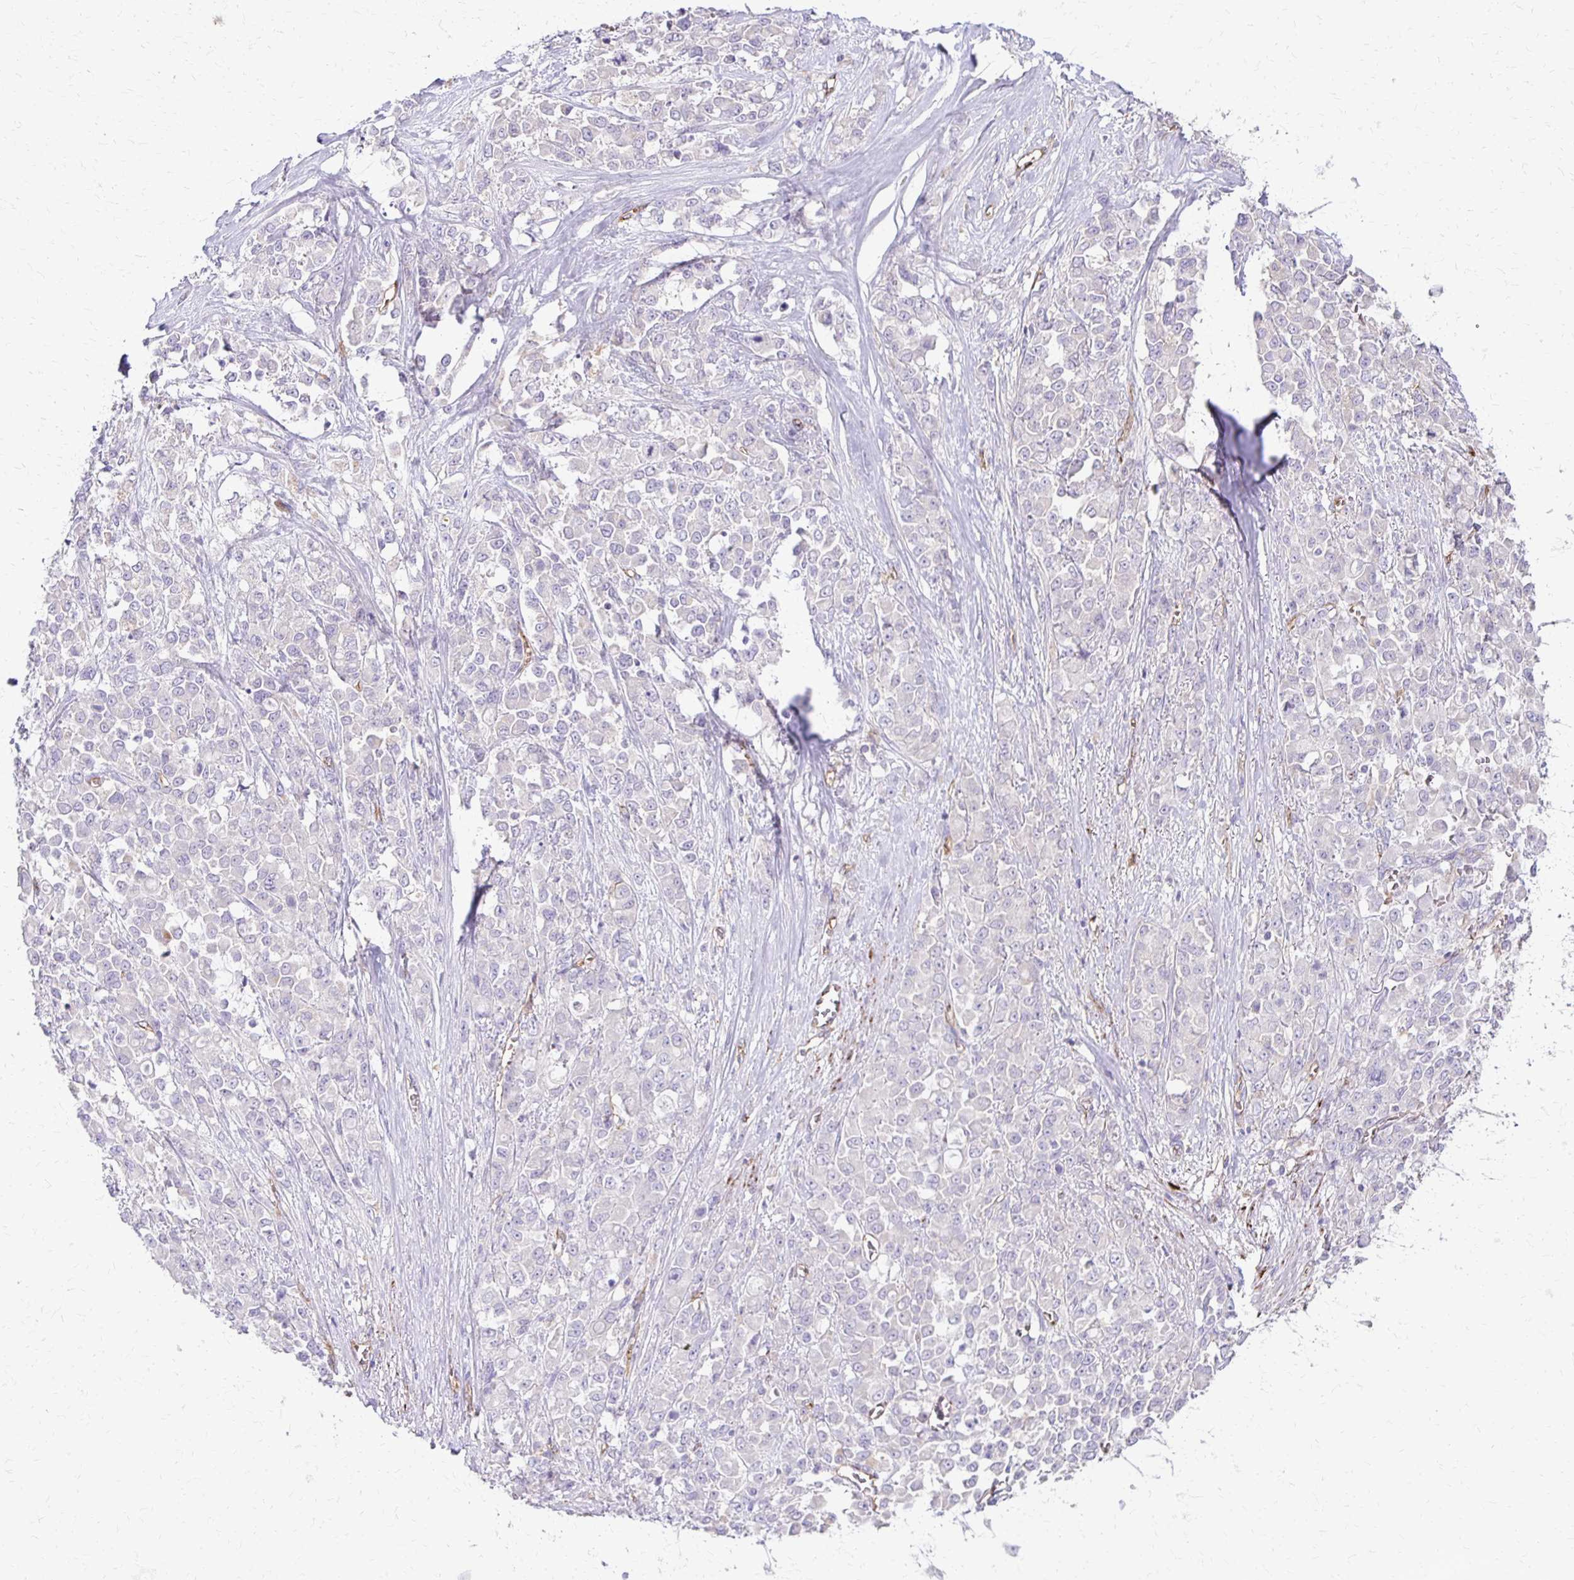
{"staining": {"intensity": "negative", "quantity": "none", "location": "none"}, "tissue": "stomach cancer", "cell_type": "Tumor cells", "image_type": "cancer", "snomed": [{"axis": "morphology", "description": "Adenocarcinoma, NOS"}, {"axis": "topography", "description": "Stomach"}], "caption": "IHC micrograph of human adenocarcinoma (stomach) stained for a protein (brown), which reveals no staining in tumor cells. (Stains: DAB (3,3'-diaminobenzidine) immunohistochemistry with hematoxylin counter stain, Microscopy: brightfield microscopy at high magnification).", "gene": "TTYH1", "patient": {"sex": "female", "age": 76}}